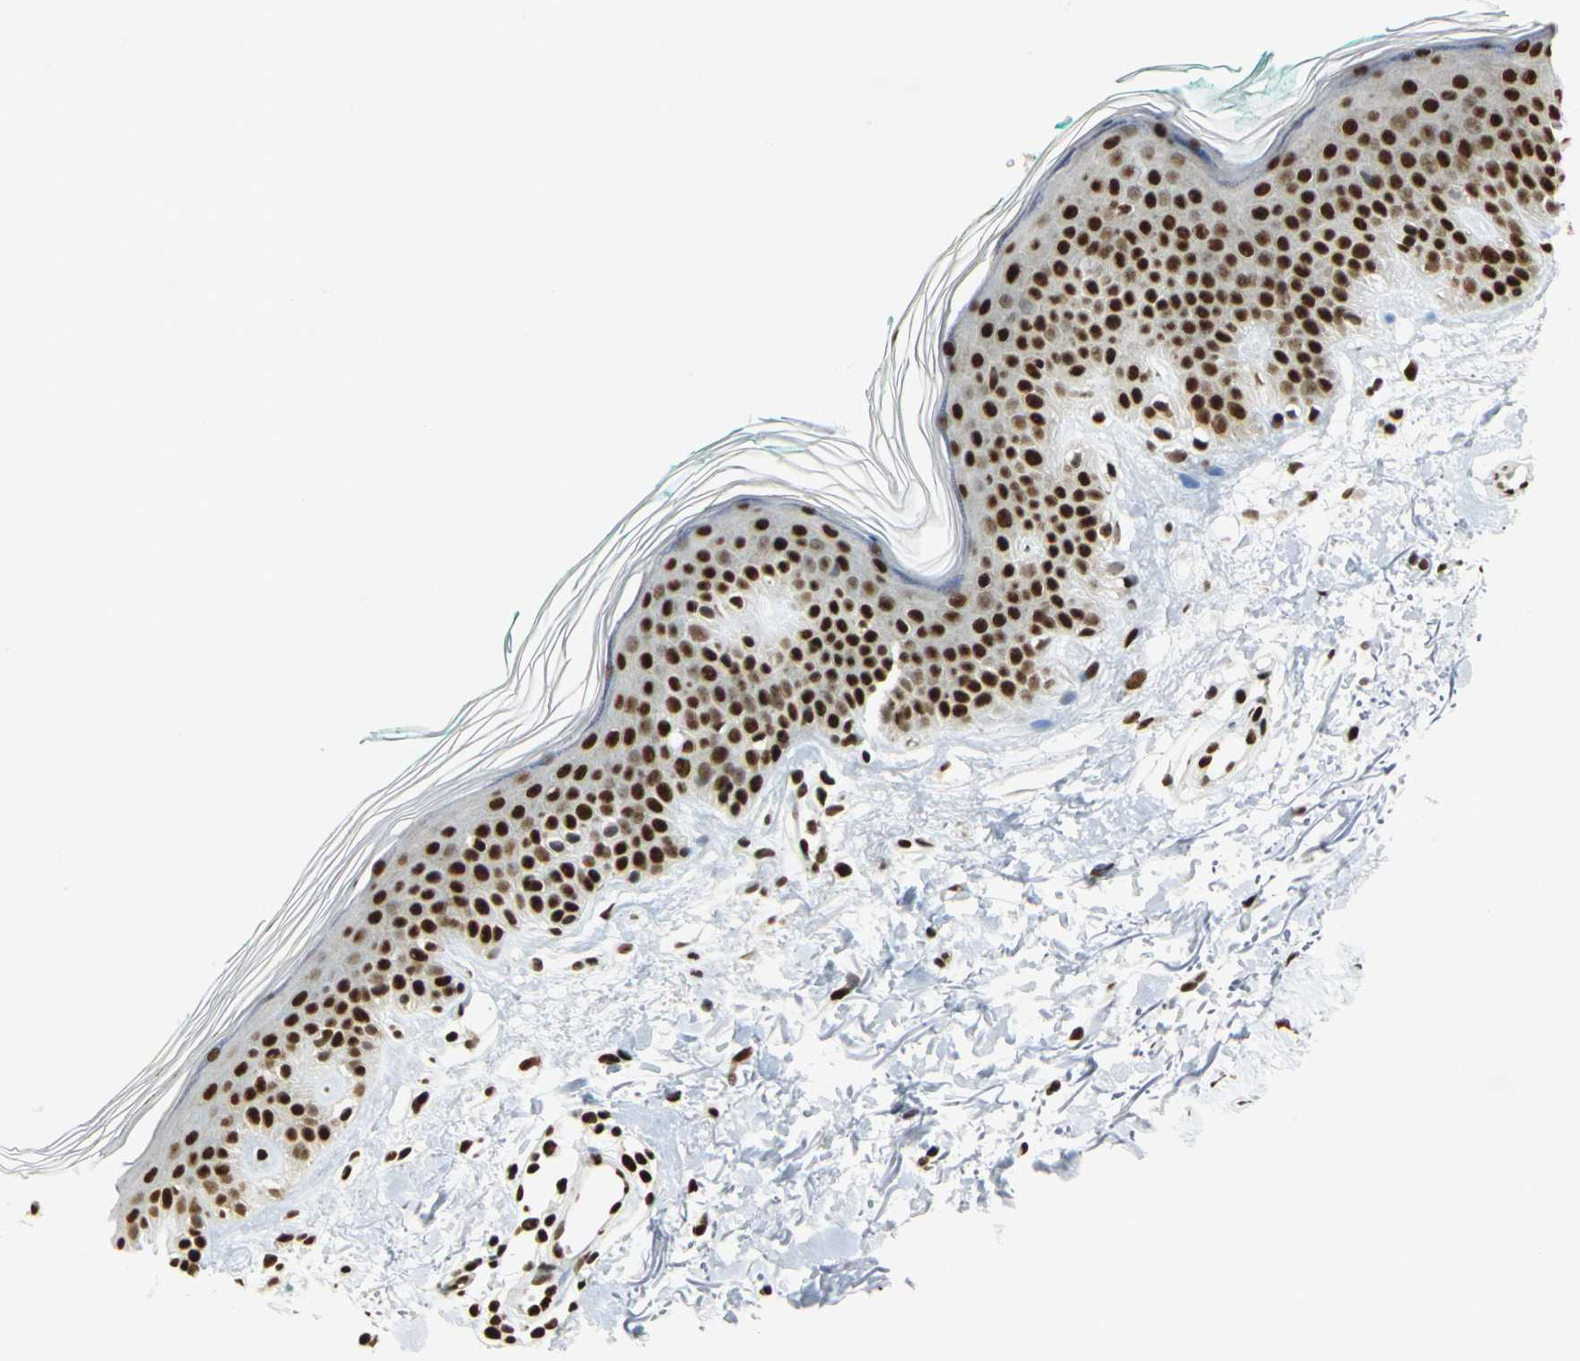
{"staining": {"intensity": "strong", "quantity": ">75%", "location": "nuclear"}, "tissue": "skin", "cell_type": "Fibroblasts", "image_type": "normal", "snomed": [{"axis": "morphology", "description": "Normal tissue, NOS"}, {"axis": "topography", "description": "Skin"}], "caption": "Protein analysis of normal skin exhibits strong nuclear staining in about >75% of fibroblasts.", "gene": "HMGB1", "patient": {"sex": "male", "age": 71}}